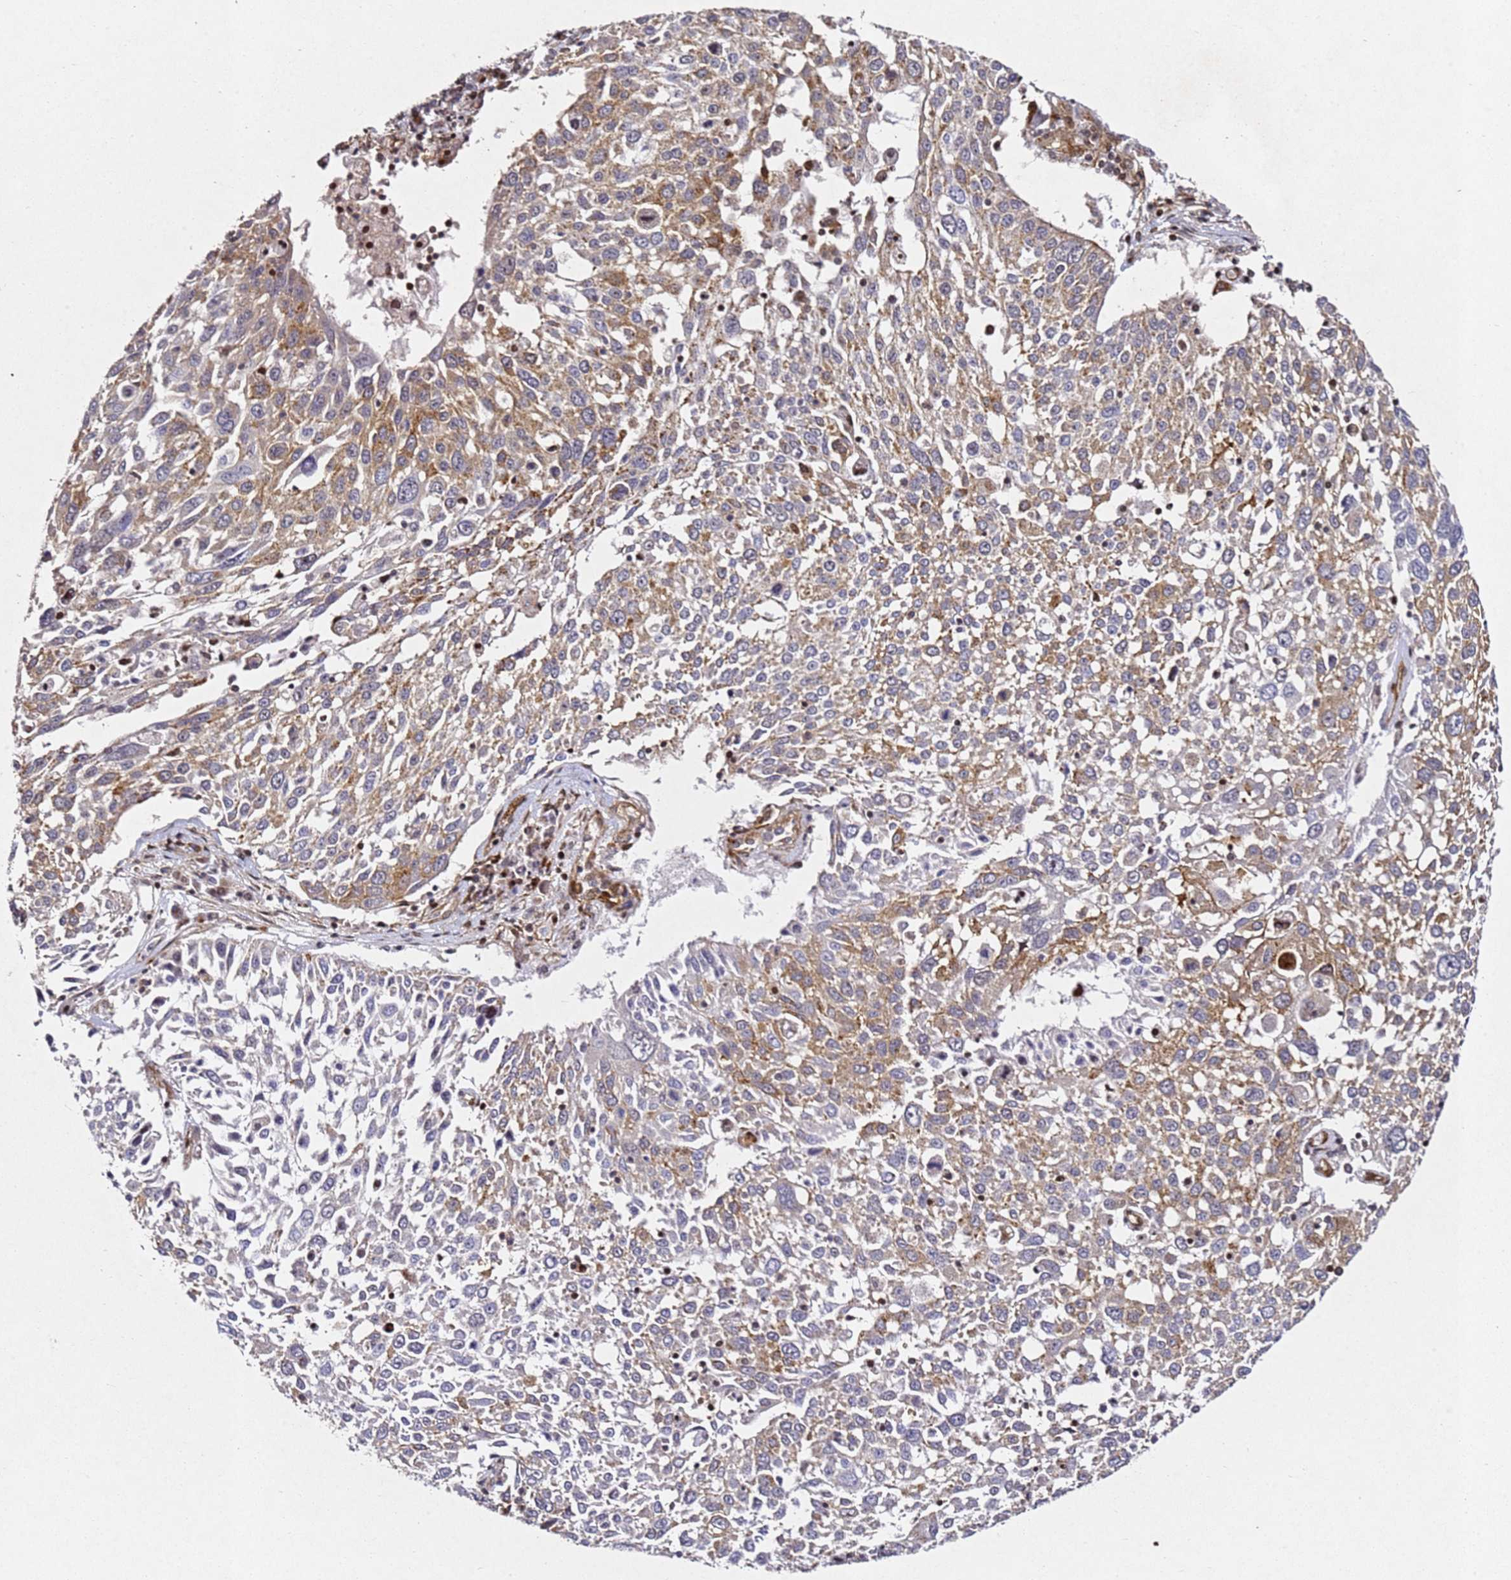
{"staining": {"intensity": "moderate", "quantity": "25%-75%", "location": "cytoplasmic/membranous"}, "tissue": "lung cancer", "cell_type": "Tumor cells", "image_type": "cancer", "snomed": [{"axis": "morphology", "description": "Squamous cell carcinoma, NOS"}, {"axis": "topography", "description": "Lung"}], "caption": "Immunohistochemical staining of human lung squamous cell carcinoma exhibits medium levels of moderate cytoplasmic/membranous protein expression in approximately 25%-75% of tumor cells. The staining is performed using DAB (3,3'-diaminobenzidine) brown chromogen to label protein expression. The nuclei are counter-stained blue using hematoxylin.", "gene": "ZNF296", "patient": {"sex": "male", "age": 65}}